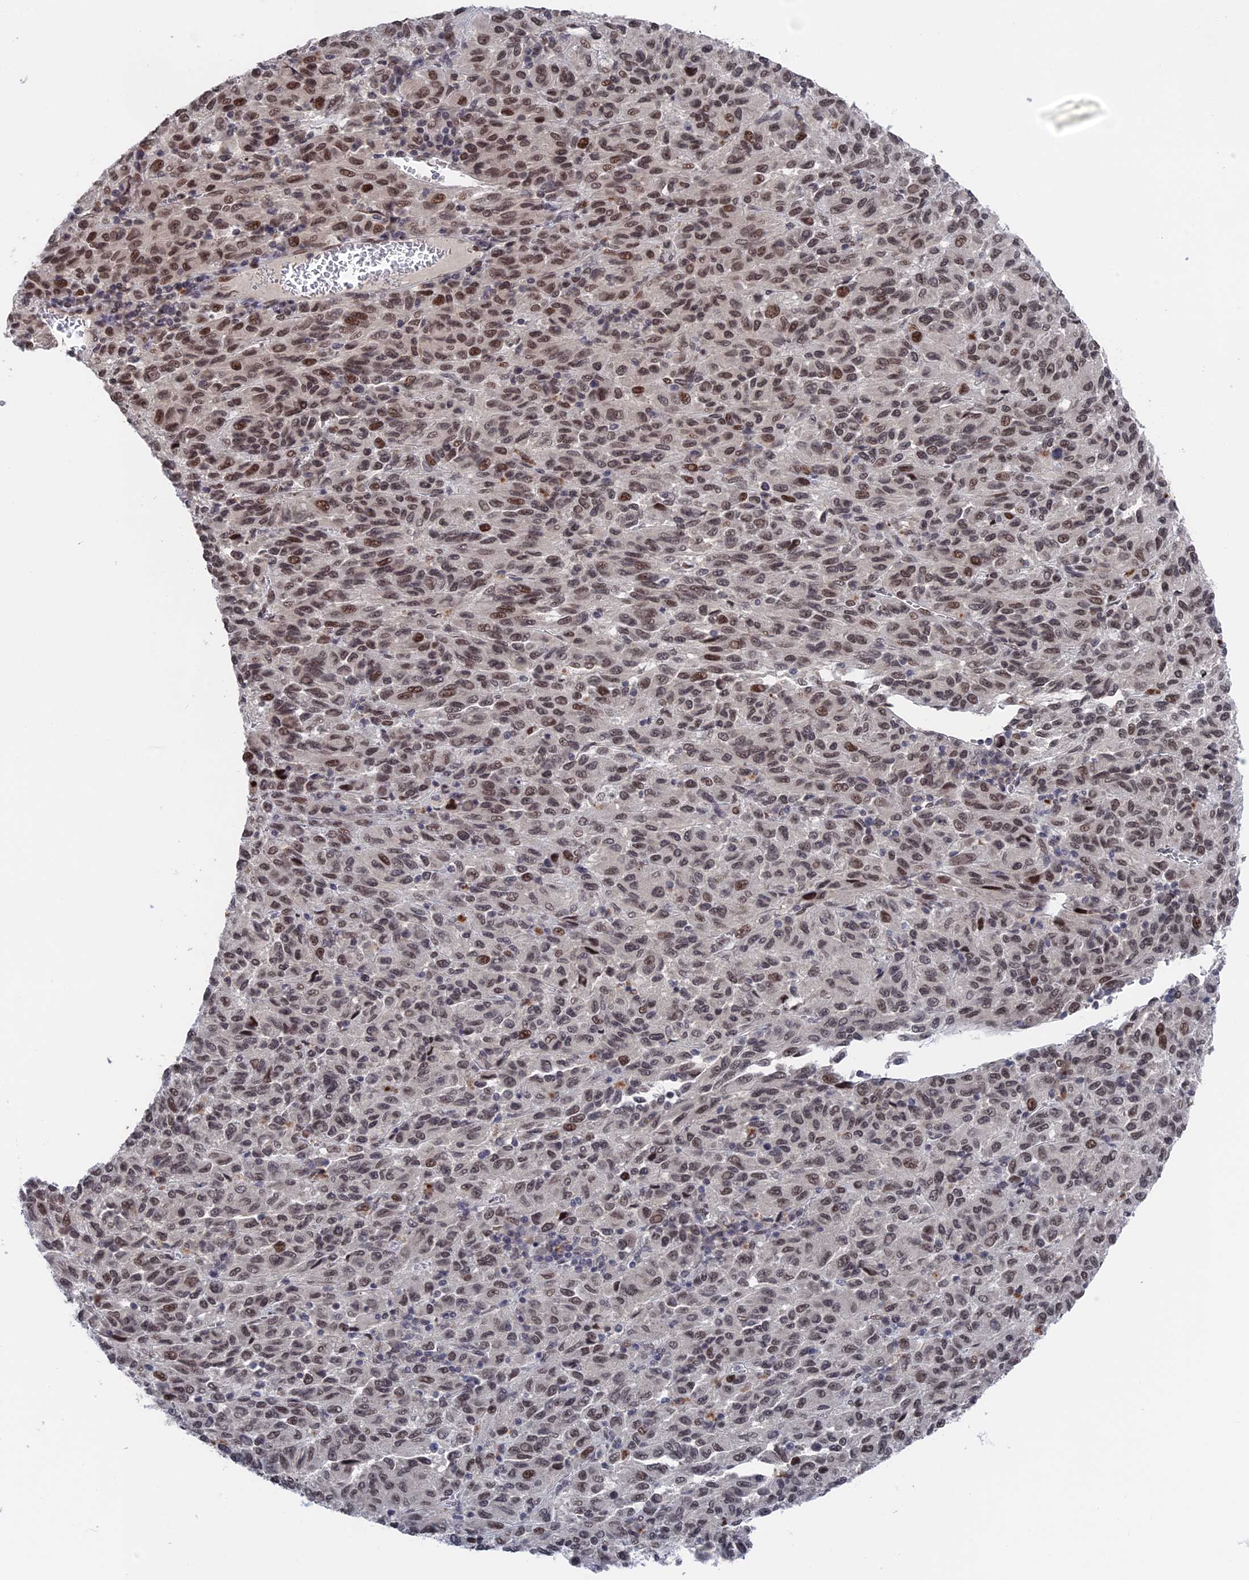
{"staining": {"intensity": "moderate", "quantity": ">75%", "location": "nuclear"}, "tissue": "melanoma", "cell_type": "Tumor cells", "image_type": "cancer", "snomed": [{"axis": "morphology", "description": "Malignant melanoma, Metastatic site"}, {"axis": "topography", "description": "Lung"}], "caption": "Malignant melanoma (metastatic site) stained with IHC reveals moderate nuclear positivity in approximately >75% of tumor cells. The protein of interest is stained brown, and the nuclei are stained in blue (DAB IHC with brightfield microscopy, high magnification).", "gene": "NR2C2AP", "patient": {"sex": "male", "age": 64}}